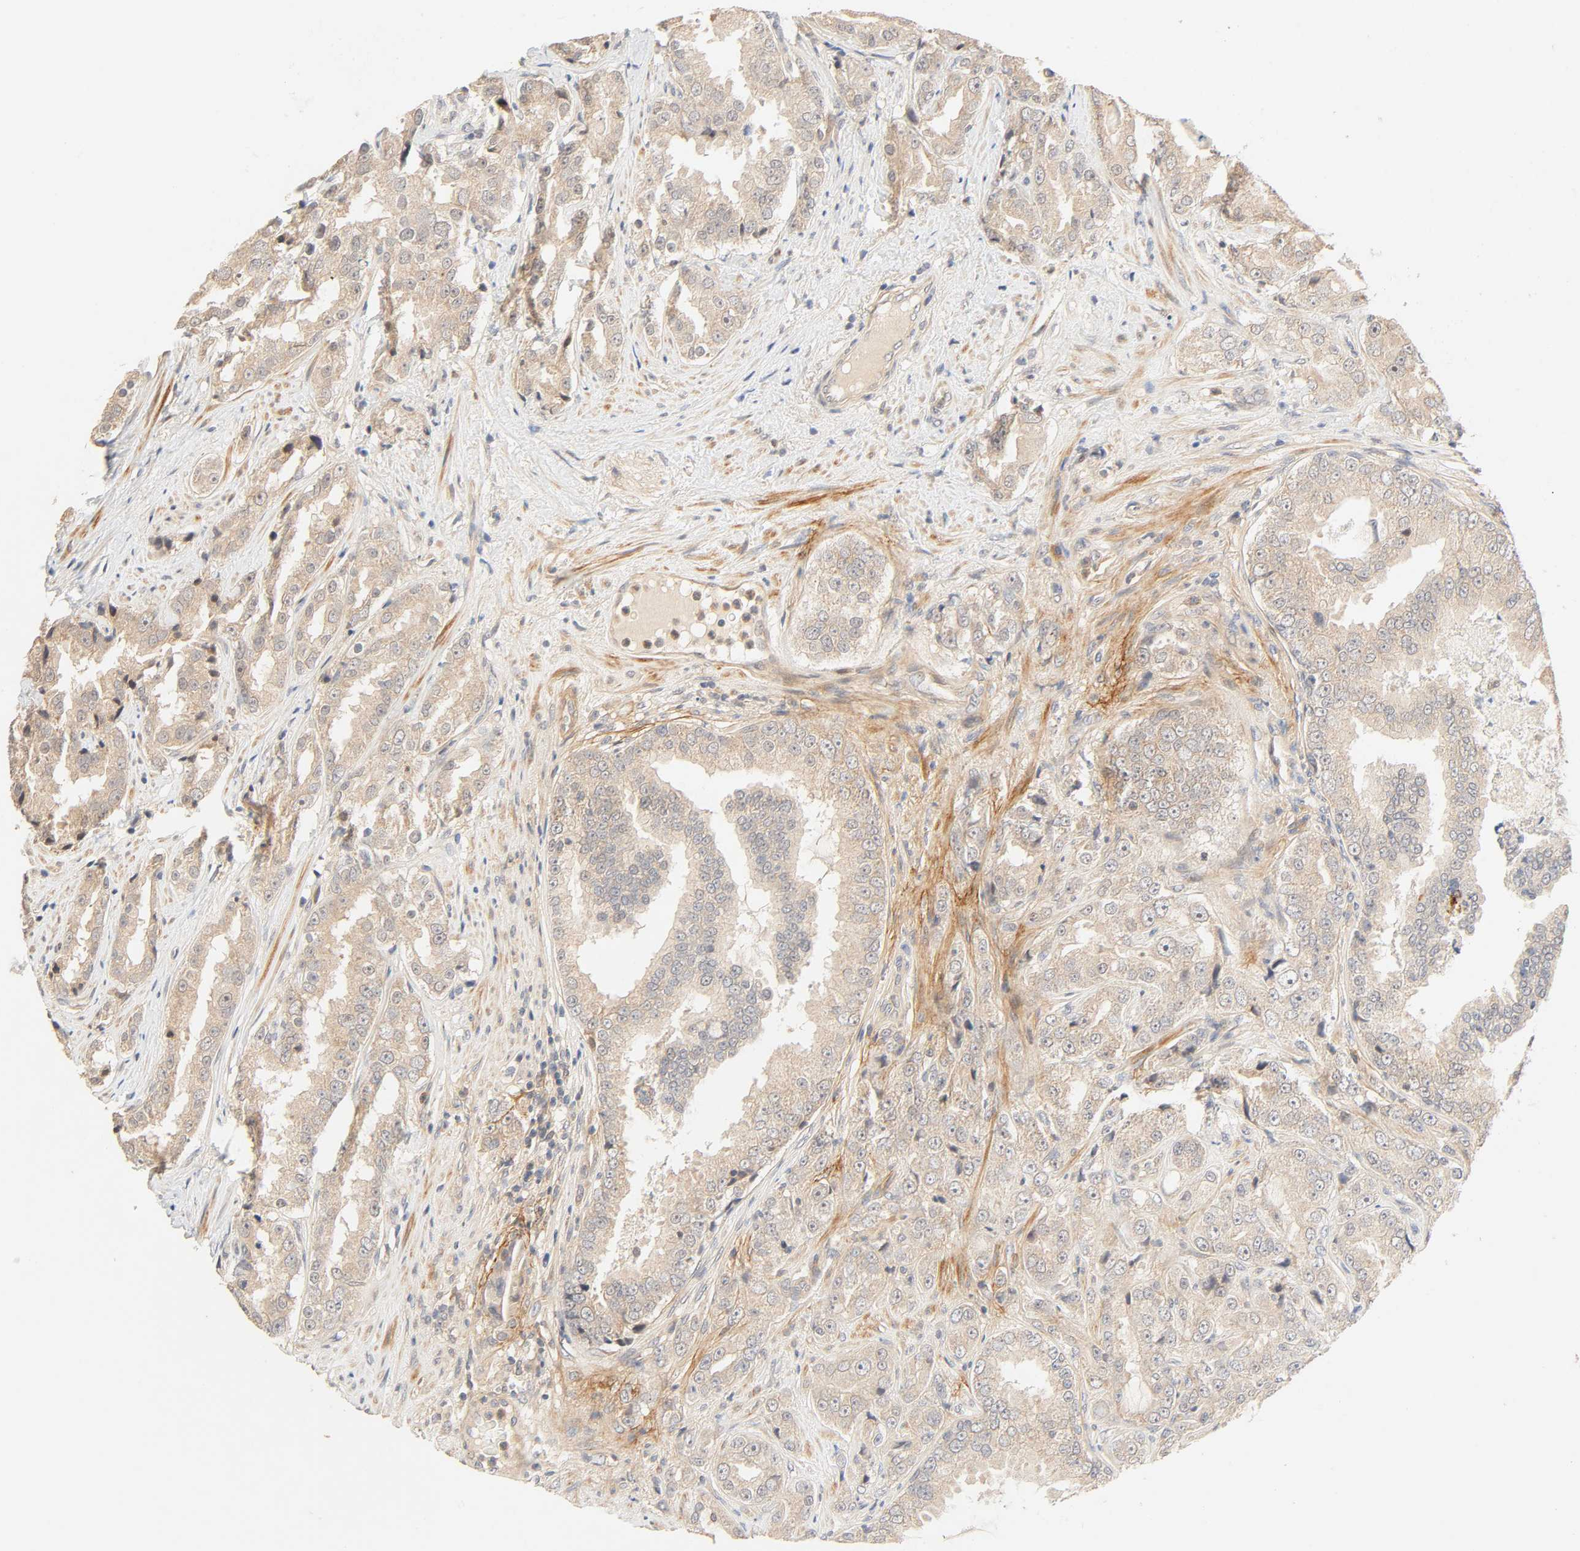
{"staining": {"intensity": "weak", "quantity": "<25%", "location": "cytoplasmic/membranous"}, "tissue": "prostate cancer", "cell_type": "Tumor cells", "image_type": "cancer", "snomed": [{"axis": "morphology", "description": "Adenocarcinoma, High grade"}, {"axis": "topography", "description": "Prostate"}], "caption": "Tumor cells are negative for brown protein staining in adenocarcinoma (high-grade) (prostate).", "gene": "CACNA1G", "patient": {"sex": "male", "age": 73}}